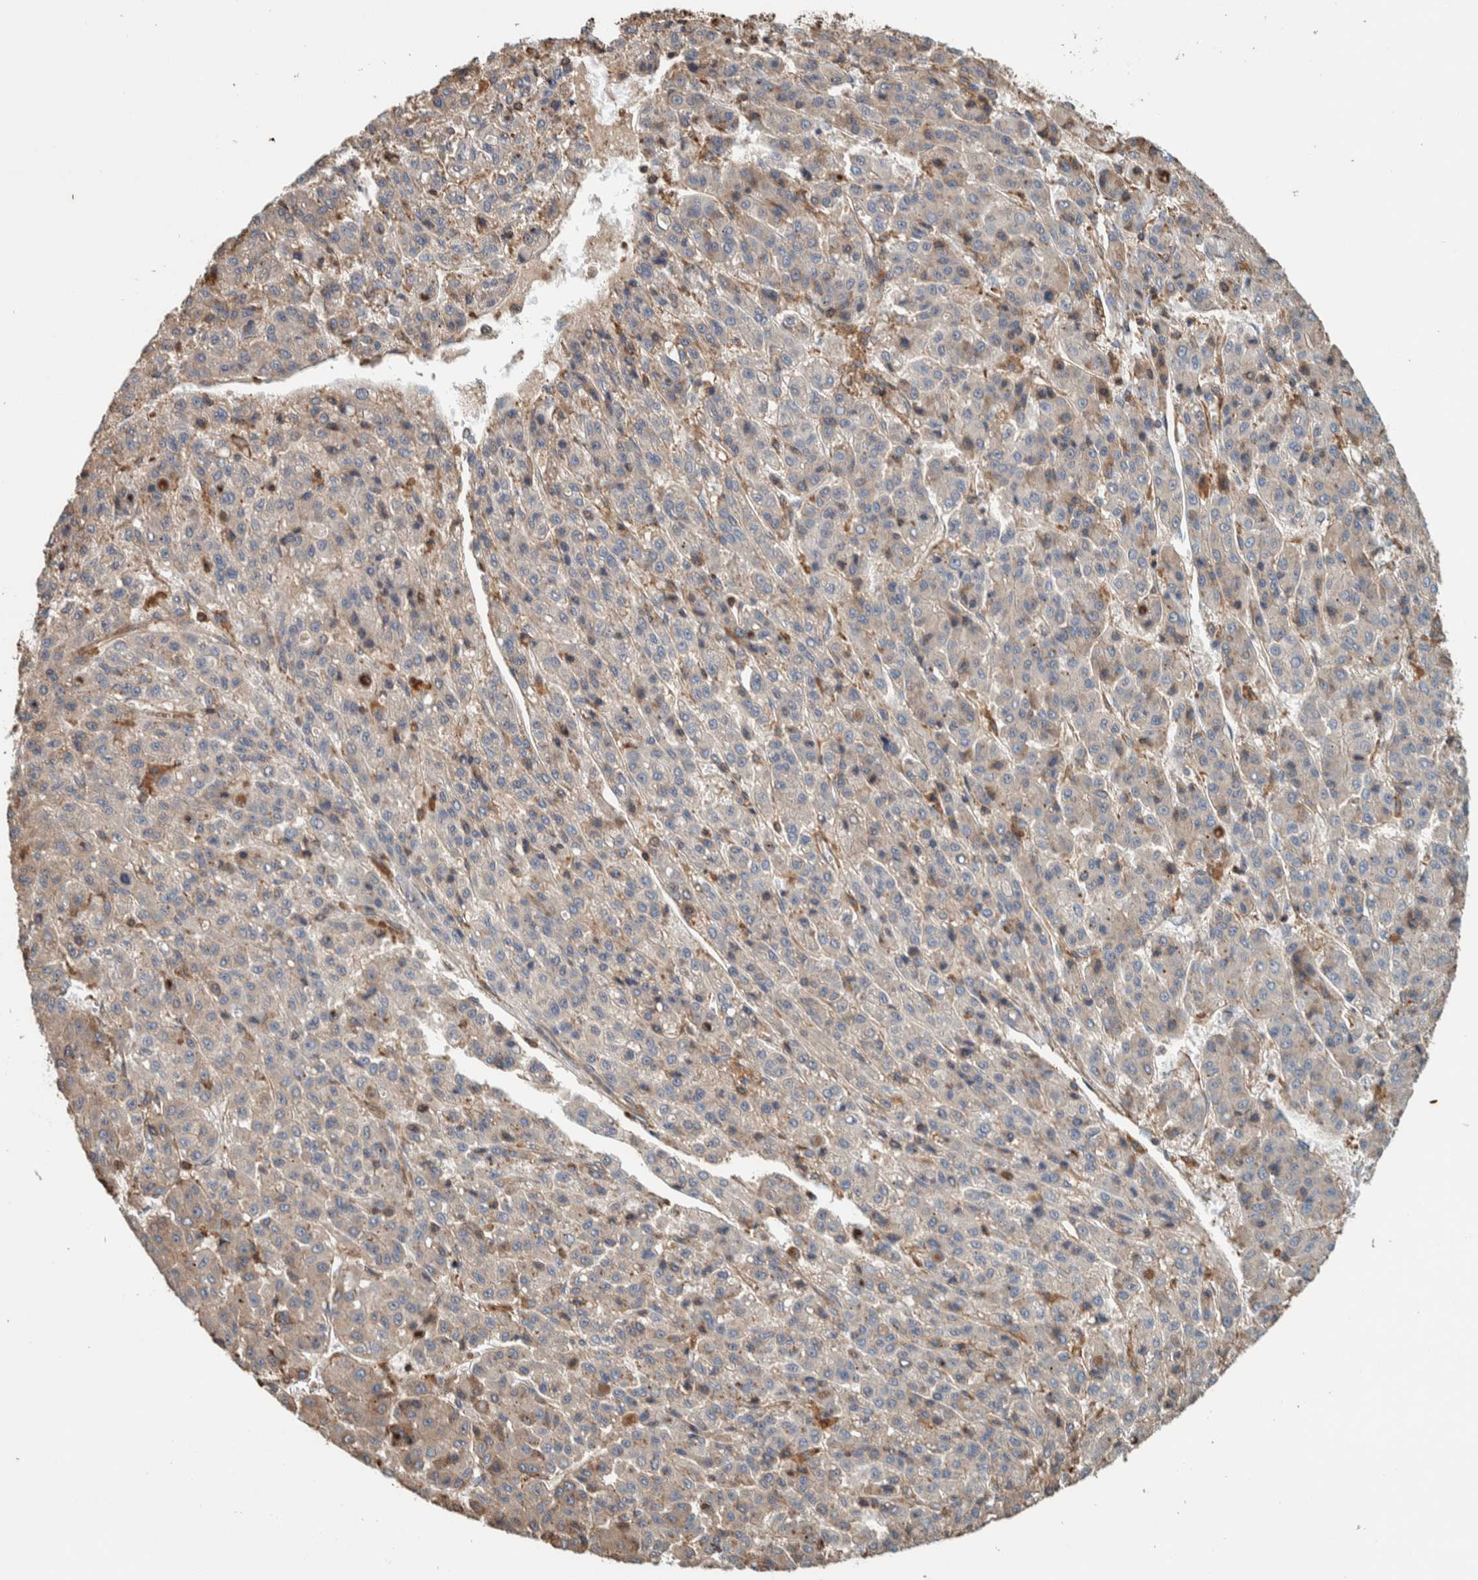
{"staining": {"intensity": "weak", "quantity": "<25%", "location": "cytoplasmic/membranous"}, "tissue": "liver cancer", "cell_type": "Tumor cells", "image_type": "cancer", "snomed": [{"axis": "morphology", "description": "Carcinoma, Hepatocellular, NOS"}, {"axis": "topography", "description": "Liver"}], "caption": "The IHC image has no significant expression in tumor cells of liver hepatocellular carcinoma tissue.", "gene": "PLA2G3", "patient": {"sex": "male", "age": 70}}